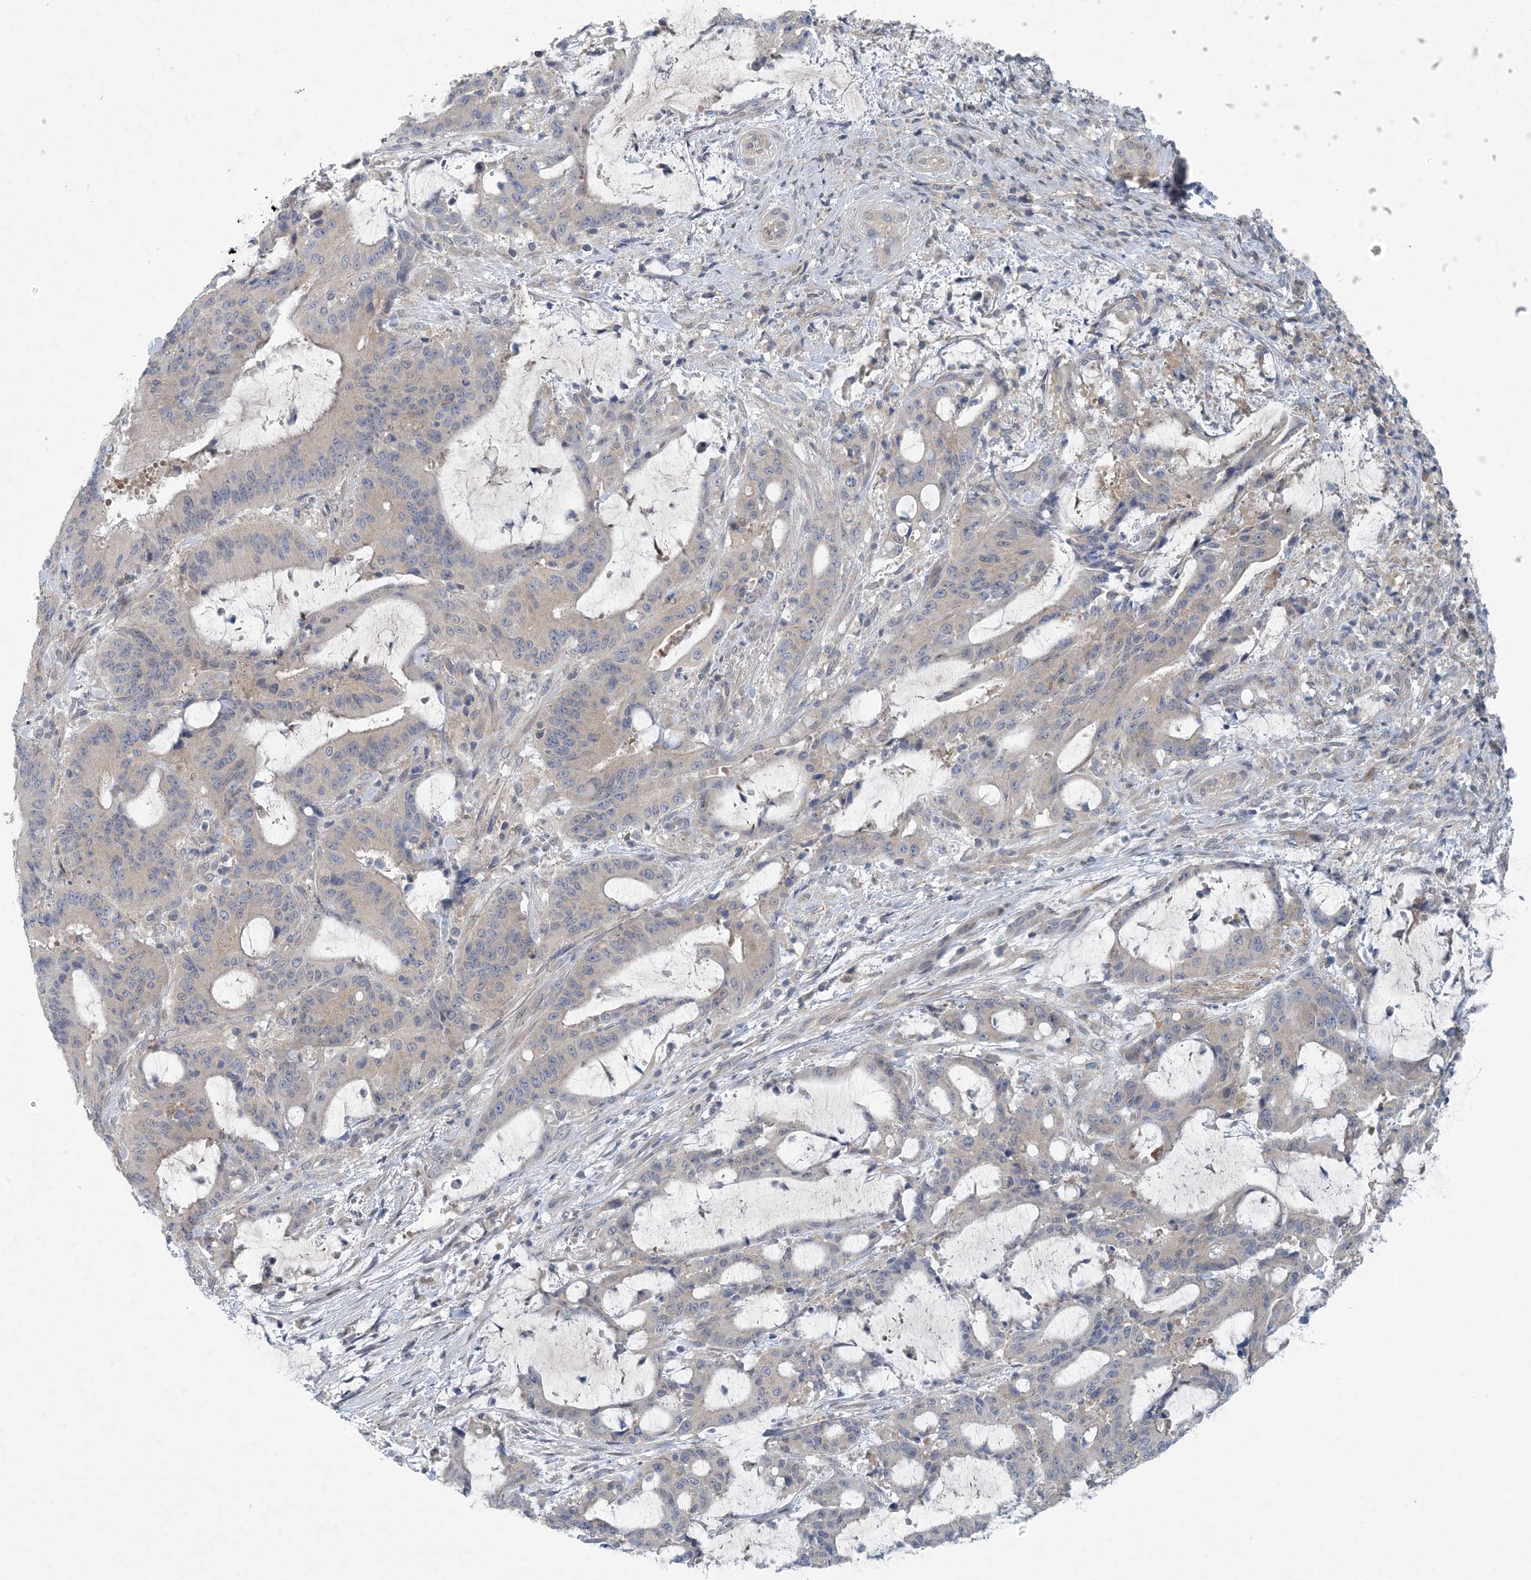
{"staining": {"intensity": "negative", "quantity": "none", "location": "none"}, "tissue": "liver cancer", "cell_type": "Tumor cells", "image_type": "cancer", "snomed": [{"axis": "morphology", "description": "Normal tissue, NOS"}, {"axis": "morphology", "description": "Cholangiocarcinoma"}, {"axis": "topography", "description": "Liver"}, {"axis": "topography", "description": "Peripheral nerve tissue"}], "caption": "DAB (3,3'-diaminobenzidine) immunohistochemical staining of human cholangiocarcinoma (liver) reveals no significant expression in tumor cells.", "gene": "HIKESHI", "patient": {"sex": "female", "age": 73}}